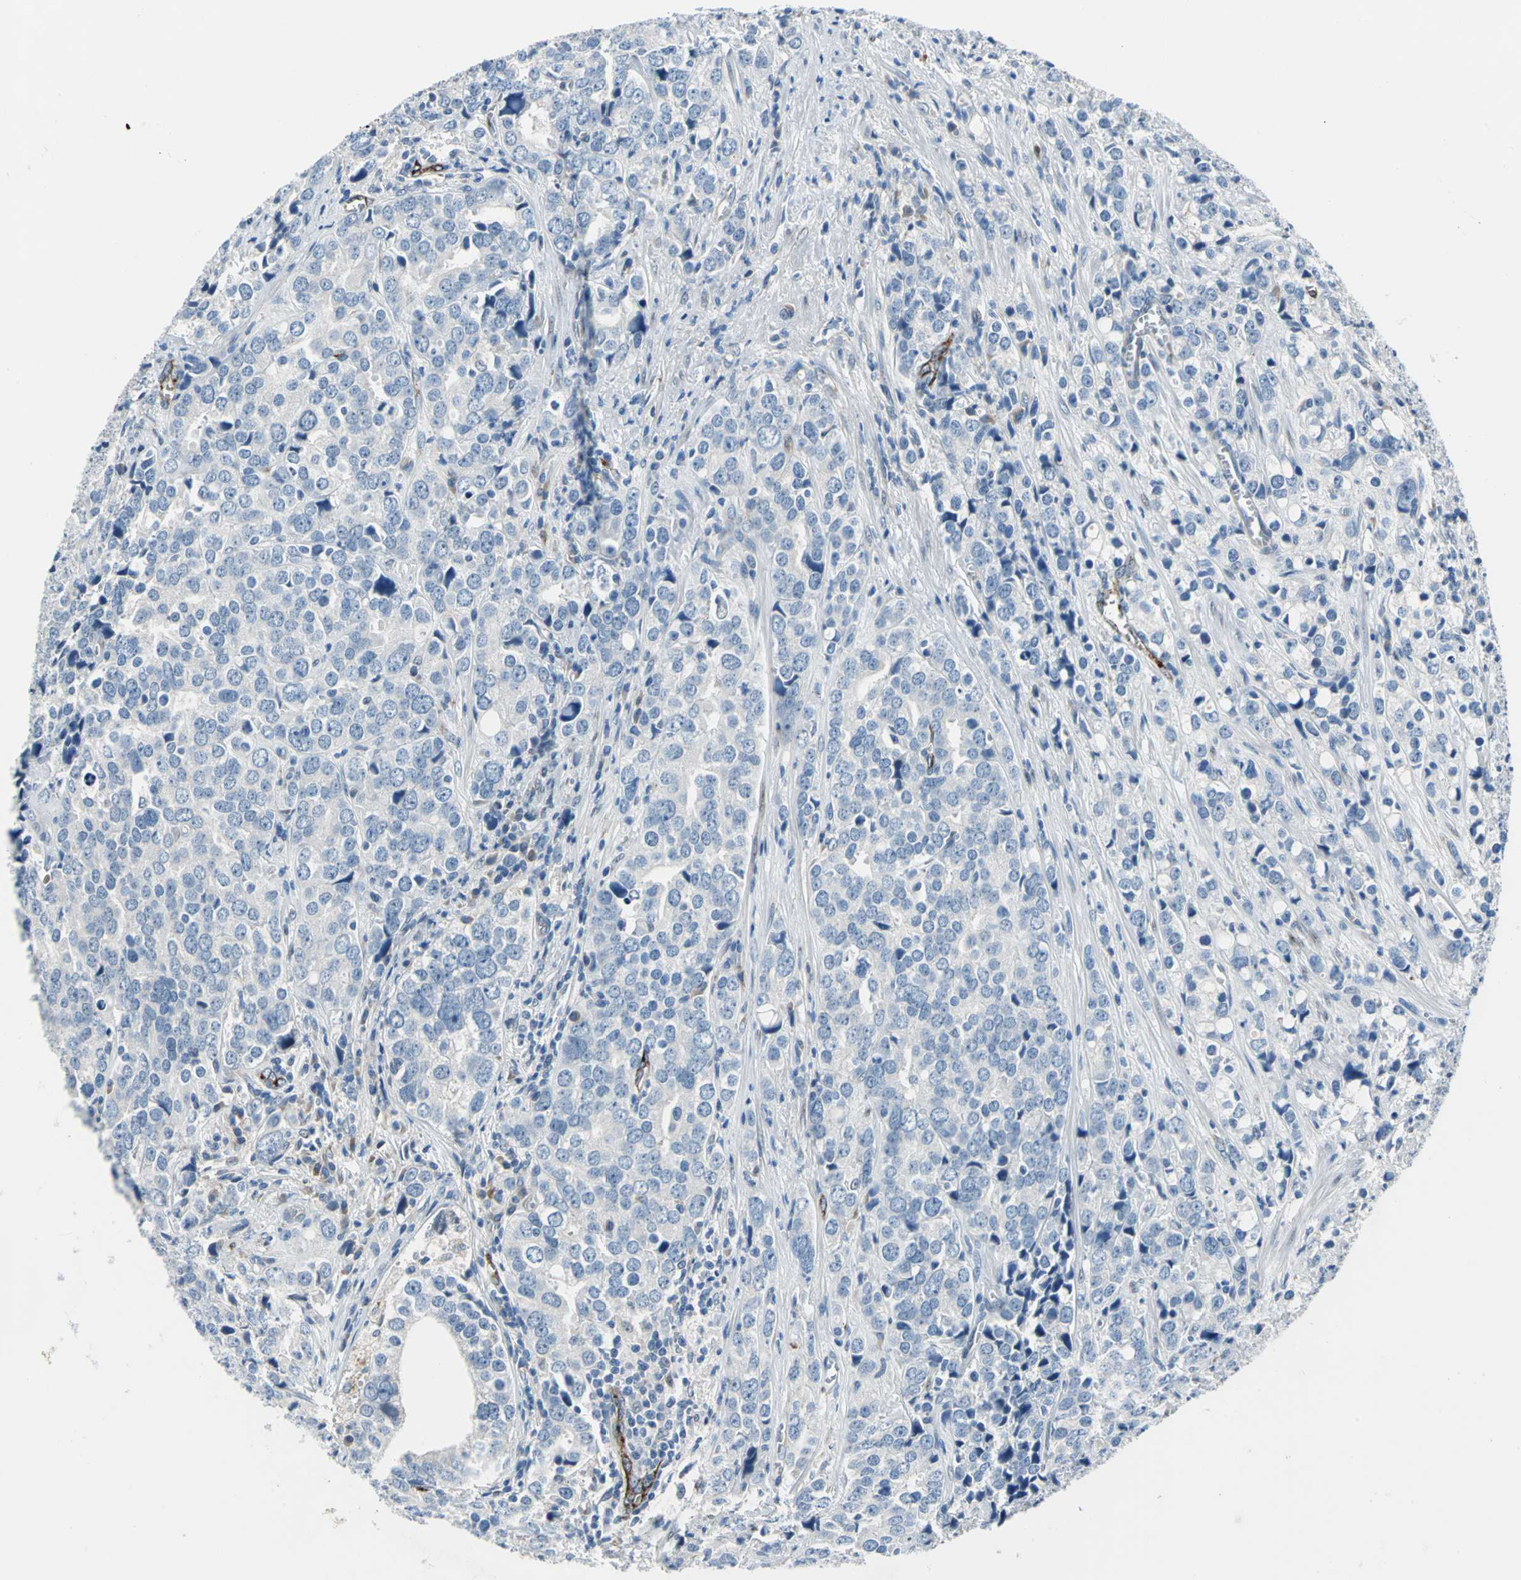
{"staining": {"intensity": "negative", "quantity": "none", "location": "none"}, "tissue": "prostate cancer", "cell_type": "Tumor cells", "image_type": "cancer", "snomed": [{"axis": "morphology", "description": "Adenocarcinoma, High grade"}, {"axis": "topography", "description": "Prostate"}], "caption": "Adenocarcinoma (high-grade) (prostate) was stained to show a protein in brown. There is no significant staining in tumor cells.", "gene": "SELP", "patient": {"sex": "male", "age": 71}}